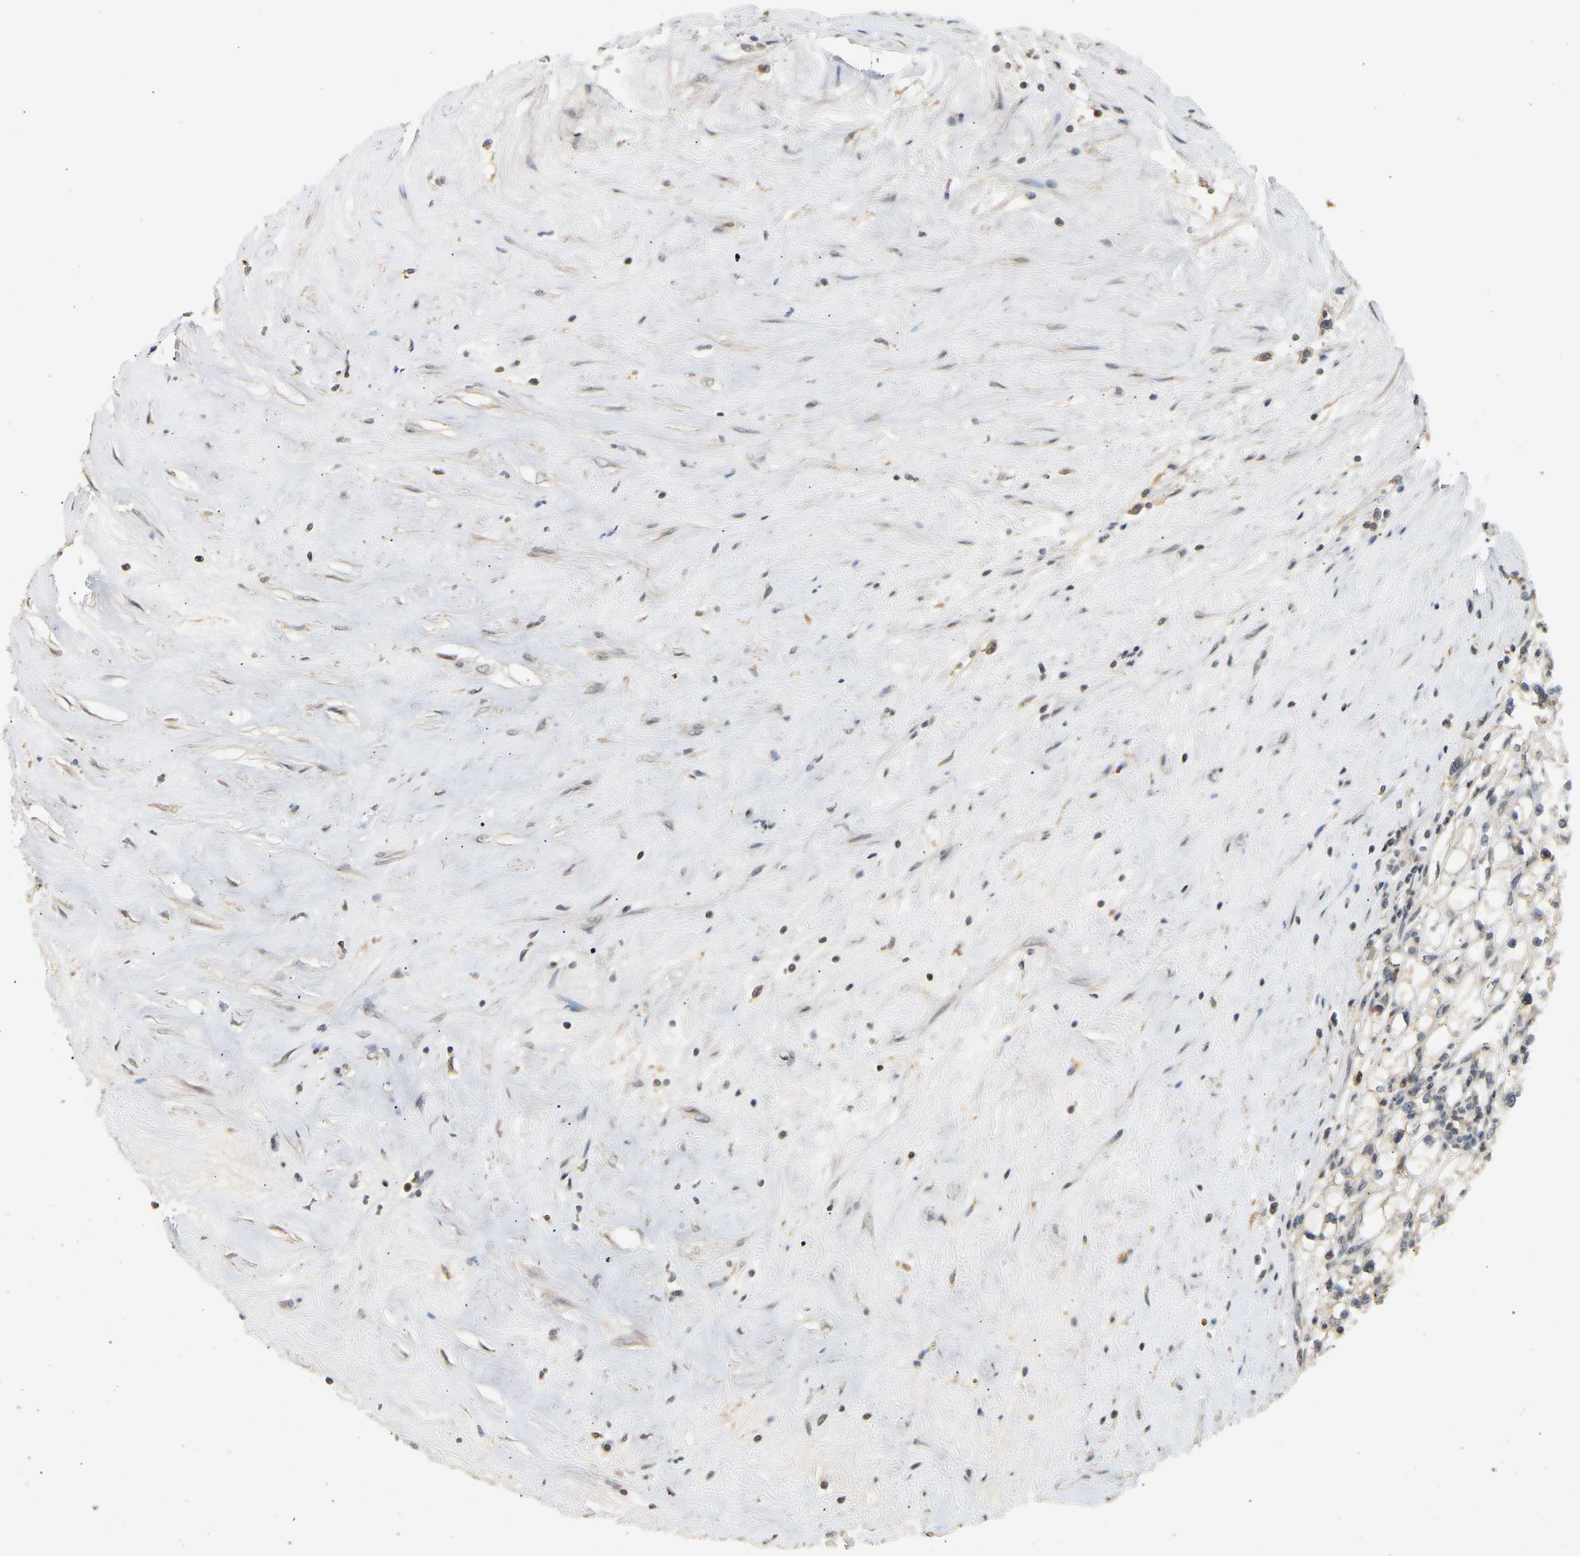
{"staining": {"intensity": "negative", "quantity": "none", "location": "none"}, "tissue": "renal cancer", "cell_type": "Tumor cells", "image_type": "cancer", "snomed": [{"axis": "morphology", "description": "Adenocarcinoma, NOS"}, {"axis": "topography", "description": "Kidney"}], "caption": "Protein analysis of adenocarcinoma (renal) exhibits no significant positivity in tumor cells.", "gene": "PTPN4", "patient": {"sex": "male", "age": 56}}